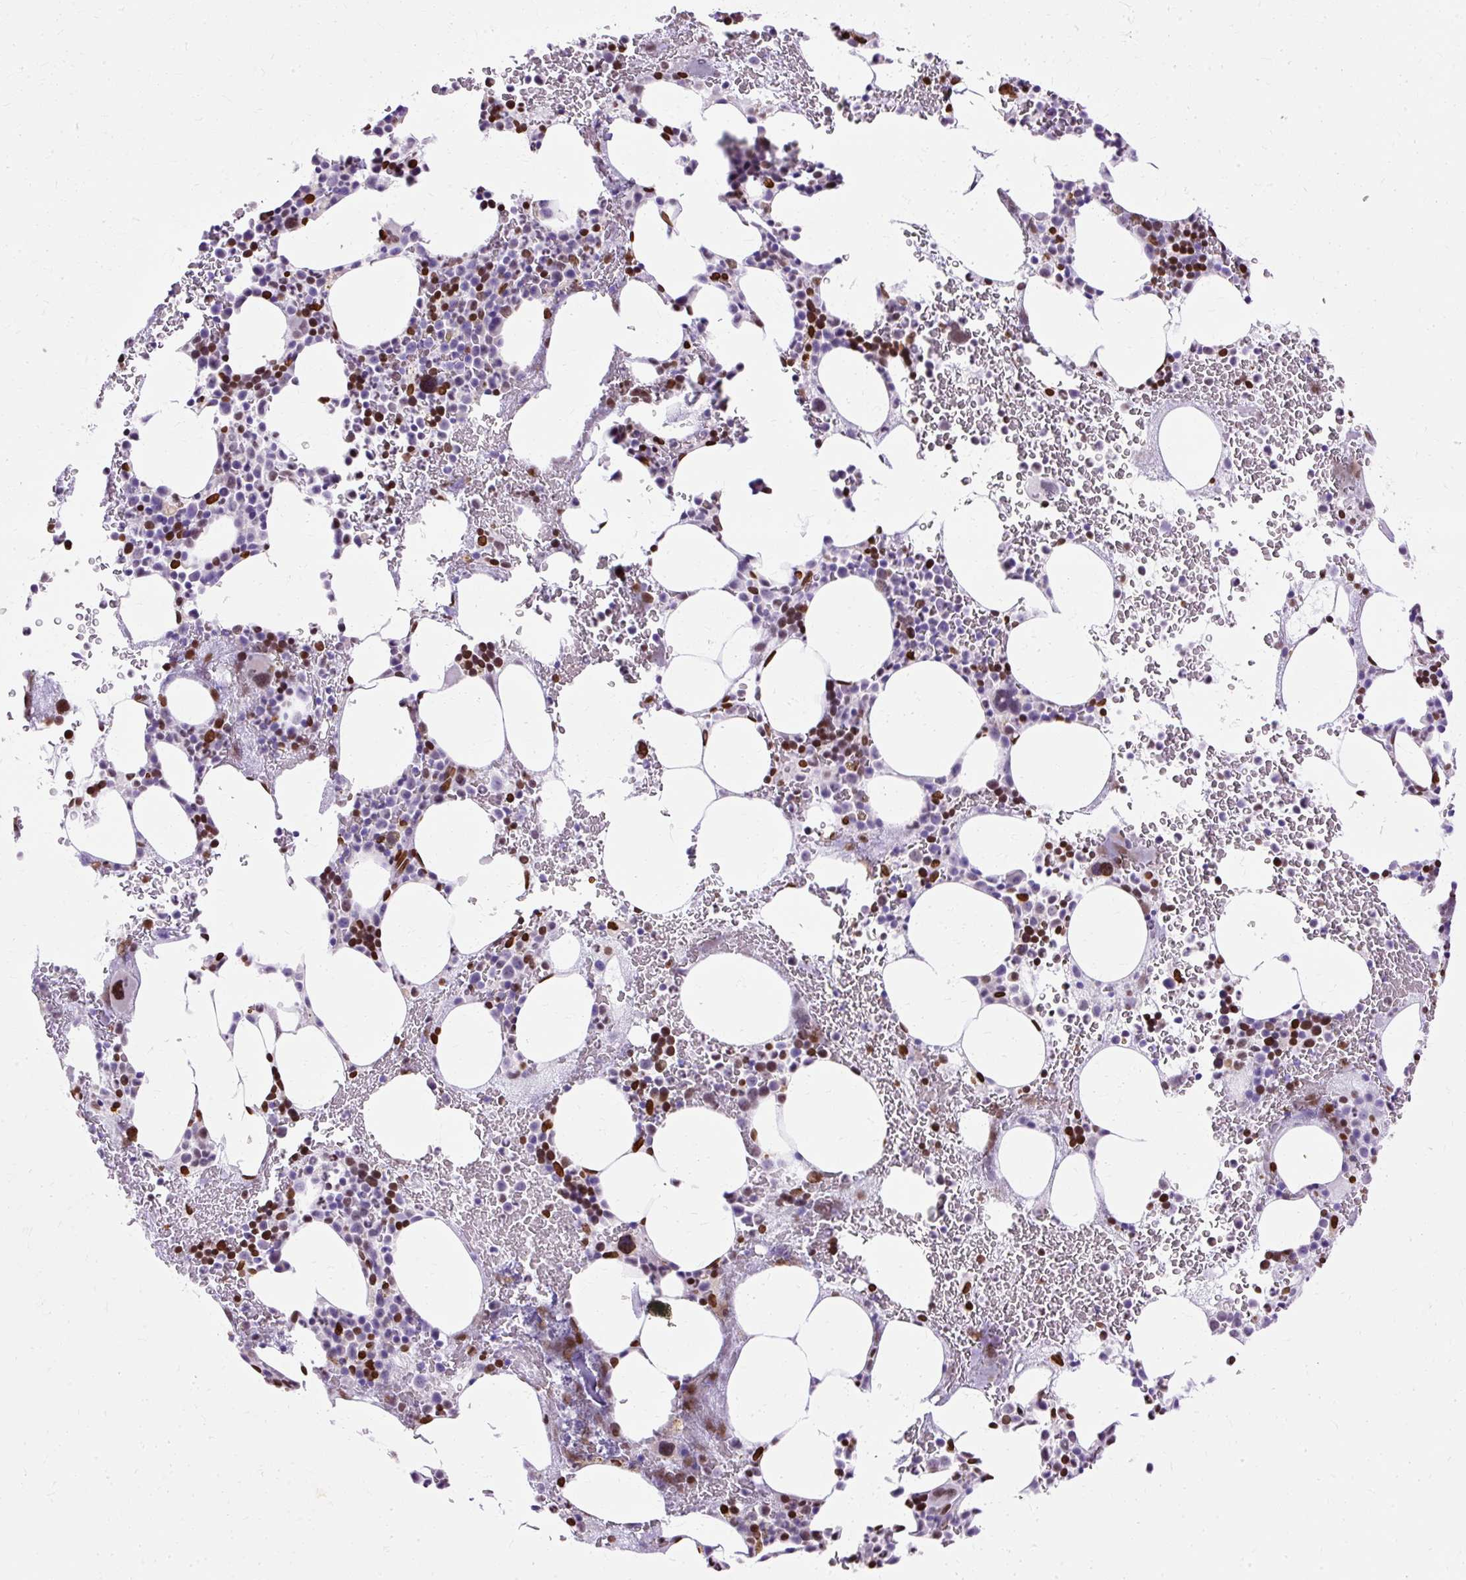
{"staining": {"intensity": "strong", "quantity": "25%-75%", "location": "nuclear"}, "tissue": "bone marrow", "cell_type": "Hematopoietic cells", "image_type": "normal", "snomed": [{"axis": "morphology", "description": "Normal tissue, NOS"}, {"axis": "topography", "description": "Bone marrow"}], "caption": "Benign bone marrow displays strong nuclear staining in approximately 25%-75% of hematopoietic cells, visualized by immunohistochemistry.", "gene": "TMEM184C", "patient": {"sex": "male", "age": 62}}